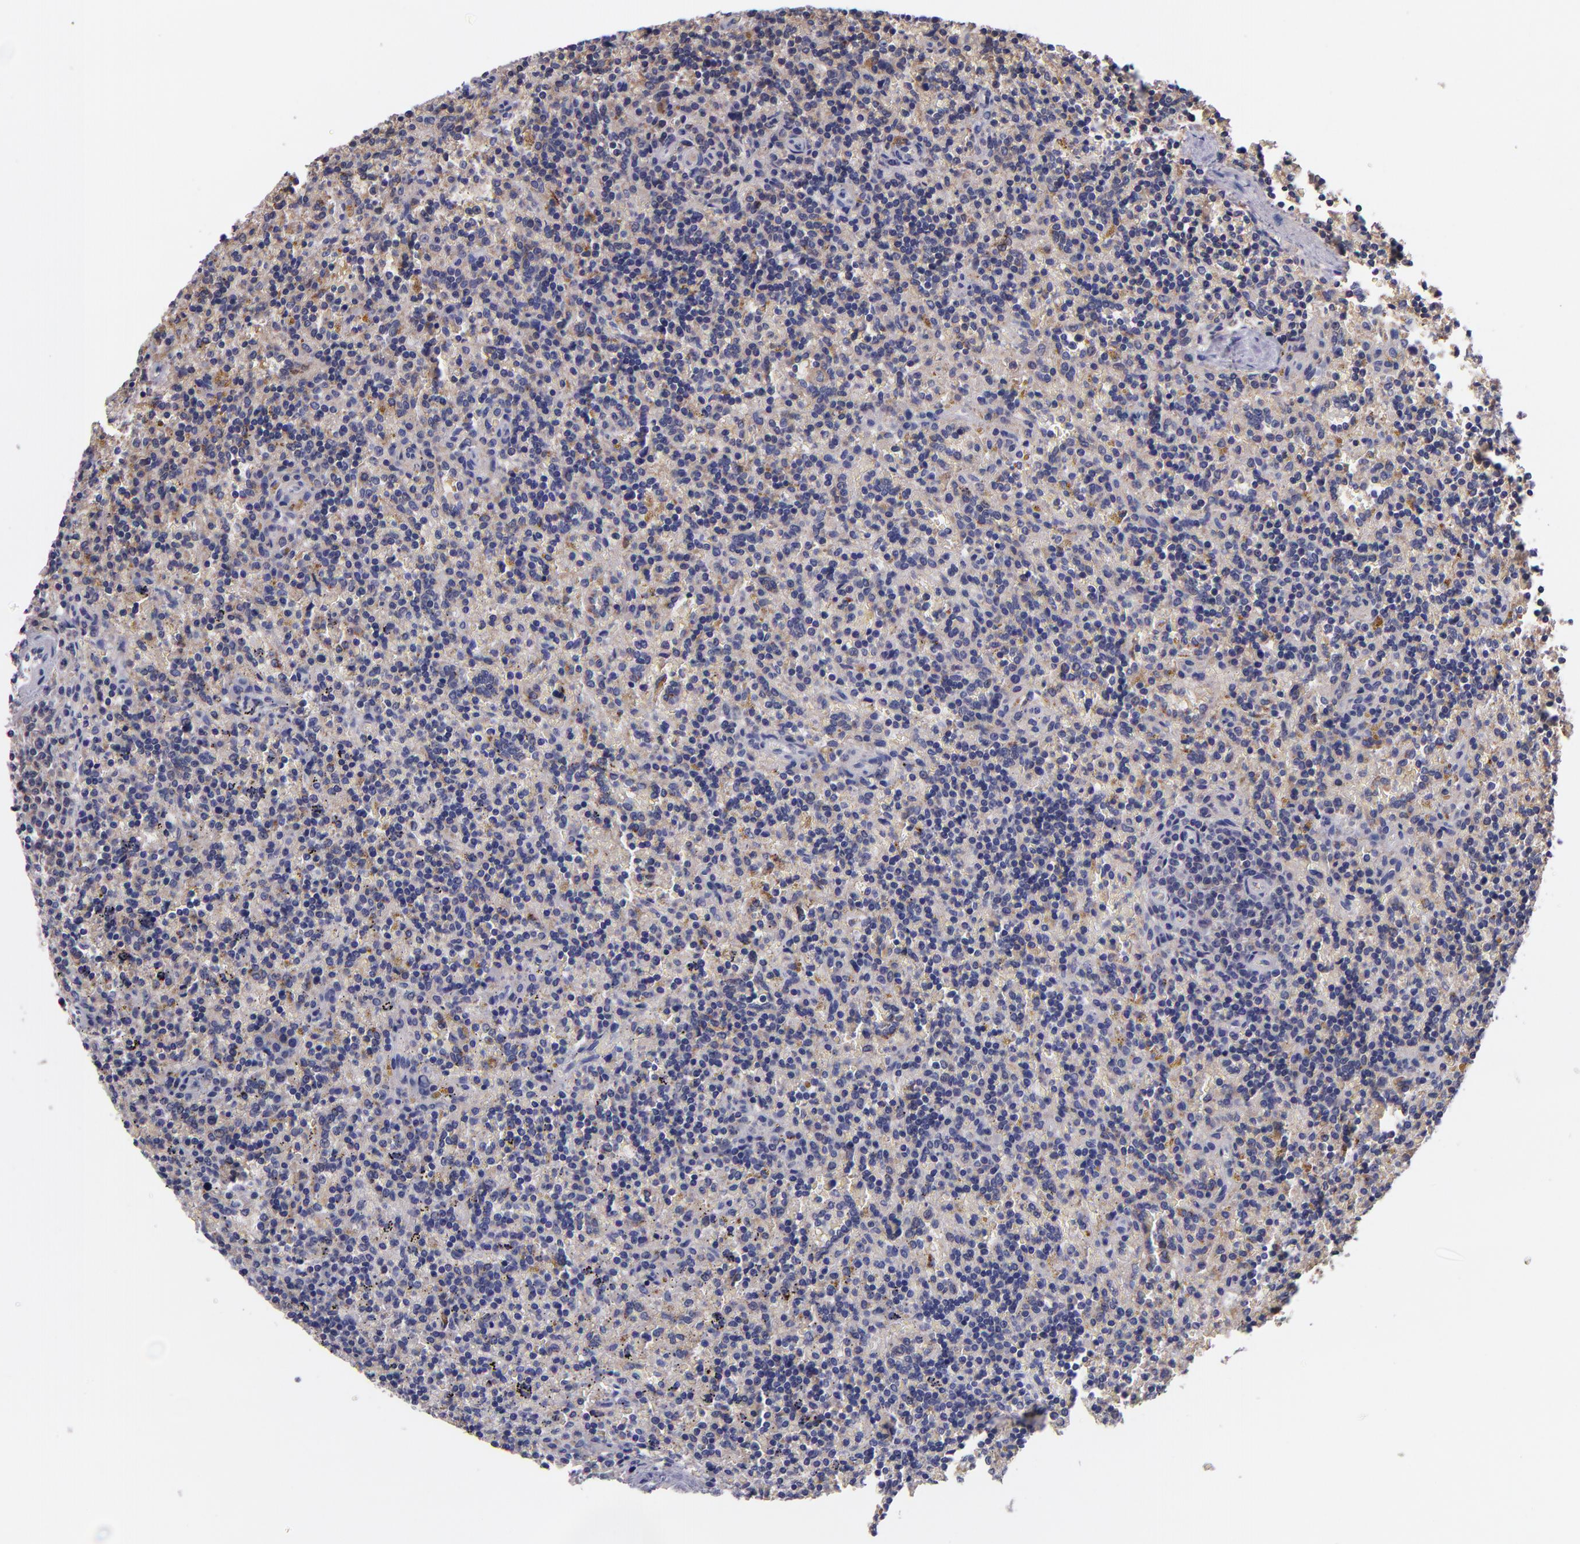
{"staining": {"intensity": "weak", "quantity": "<25%", "location": "cytoplasmic/membranous"}, "tissue": "lymphoma", "cell_type": "Tumor cells", "image_type": "cancer", "snomed": [{"axis": "morphology", "description": "Malignant lymphoma, non-Hodgkin's type, Low grade"}, {"axis": "topography", "description": "Spleen"}], "caption": "An image of human lymphoma is negative for staining in tumor cells.", "gene": "RBP4", "patient": {"sex": "male", "age": 67}}